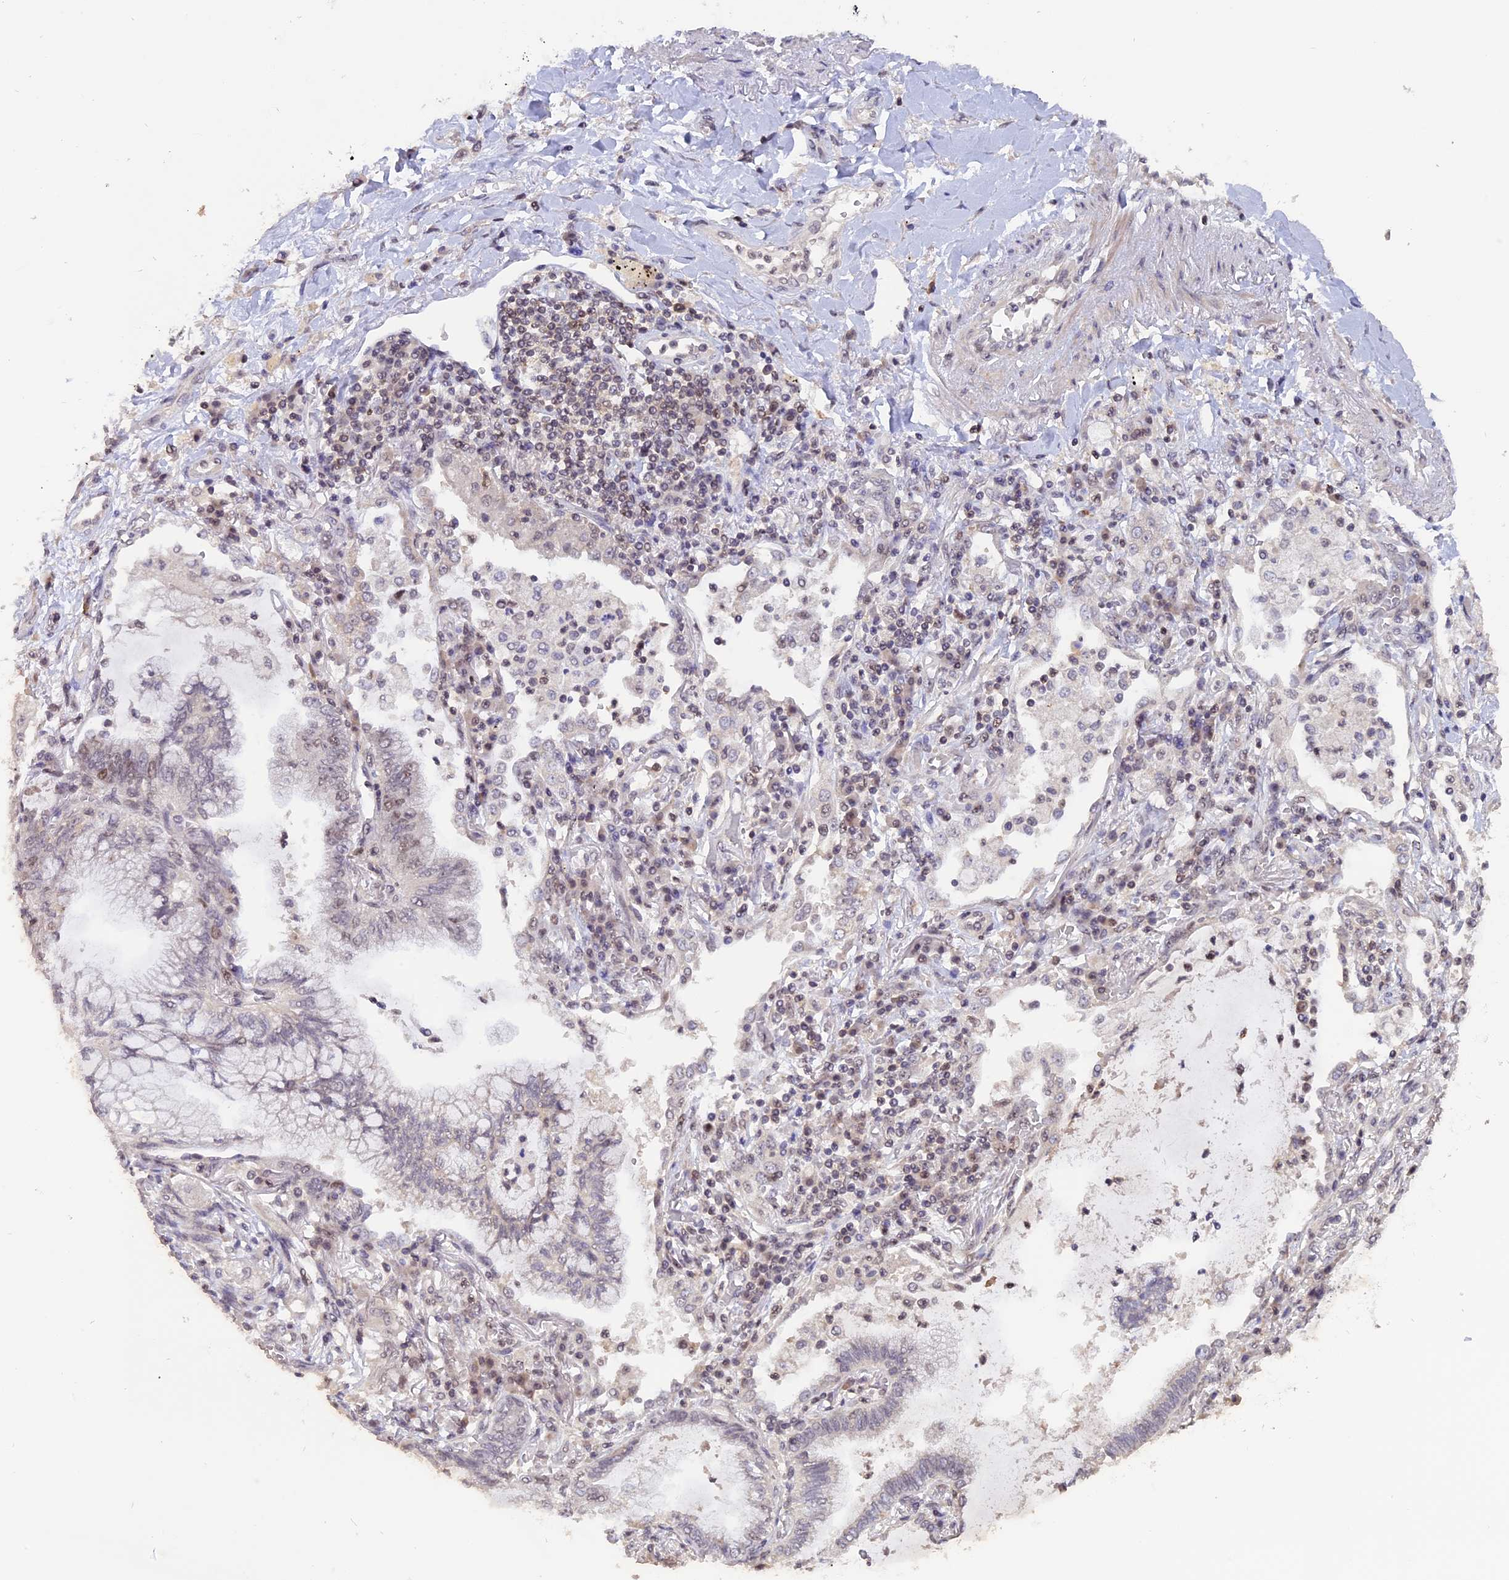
{"staining": {"intensity": "negative", "quantity": "none", "location": "none"}, "tissue": "lung cancer", "cell_type": "Tumor cells", "image_type": "cancer", "snomed": [{"axis": "morphology", "description": "Adenocarcinoma, NOS"}, {"axis": "topography", "description": "Lung"}], "caption": "Tumor cells show no significant expression in lung adenocarcinoma.", "gene": "RFC5", "patient": {"sex": "female", "age": 70}}